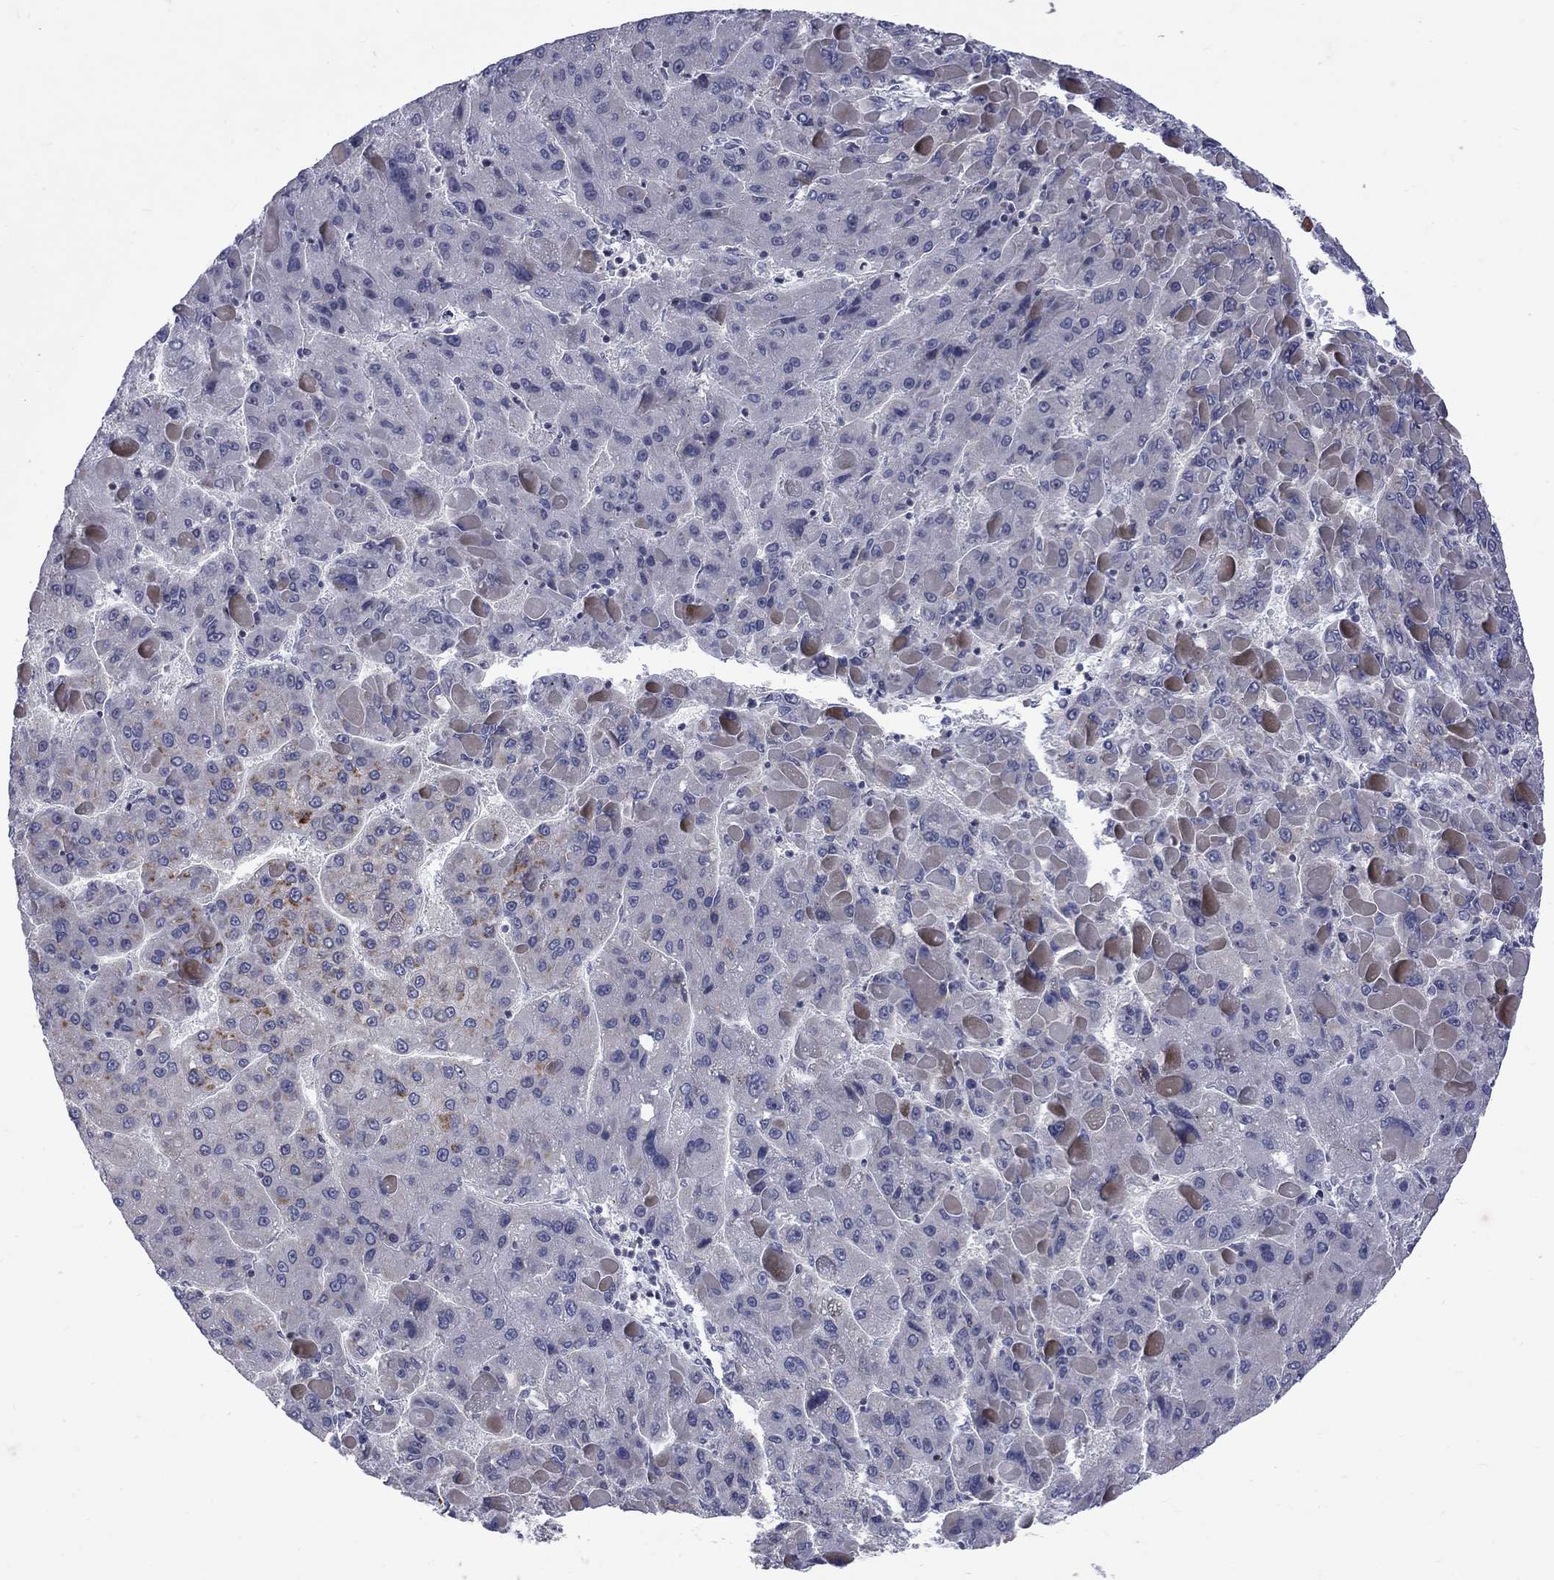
{"staining": {"intensity": "negative", "quantity": "none", "location": "none"}, "tissue": "liver cancer", "cell_type": "Tumor cells", "image_type": "cancer", "snomed": [{"axis": "morphology", "description": "Carcinoma, Hepatocellular, NOS"}, {"axis": "topography", "description": "Liver"}], "caption": "High magnification brightfield microscopy of liver cancer (hepatocellular carcinoma) stained with DAB (brown) and counterstained with hematoxylin (blue): tumor cells show no significant staining. The staining was performed using DAB (3,3'-diaminobenzidine) to visualize the protein expression in brown, while the nuclei were stained in blue with hematoxylin (Magnification: 20x).", "gene": "SH2B1", "patient": {"sex": "female", "age": 82}}